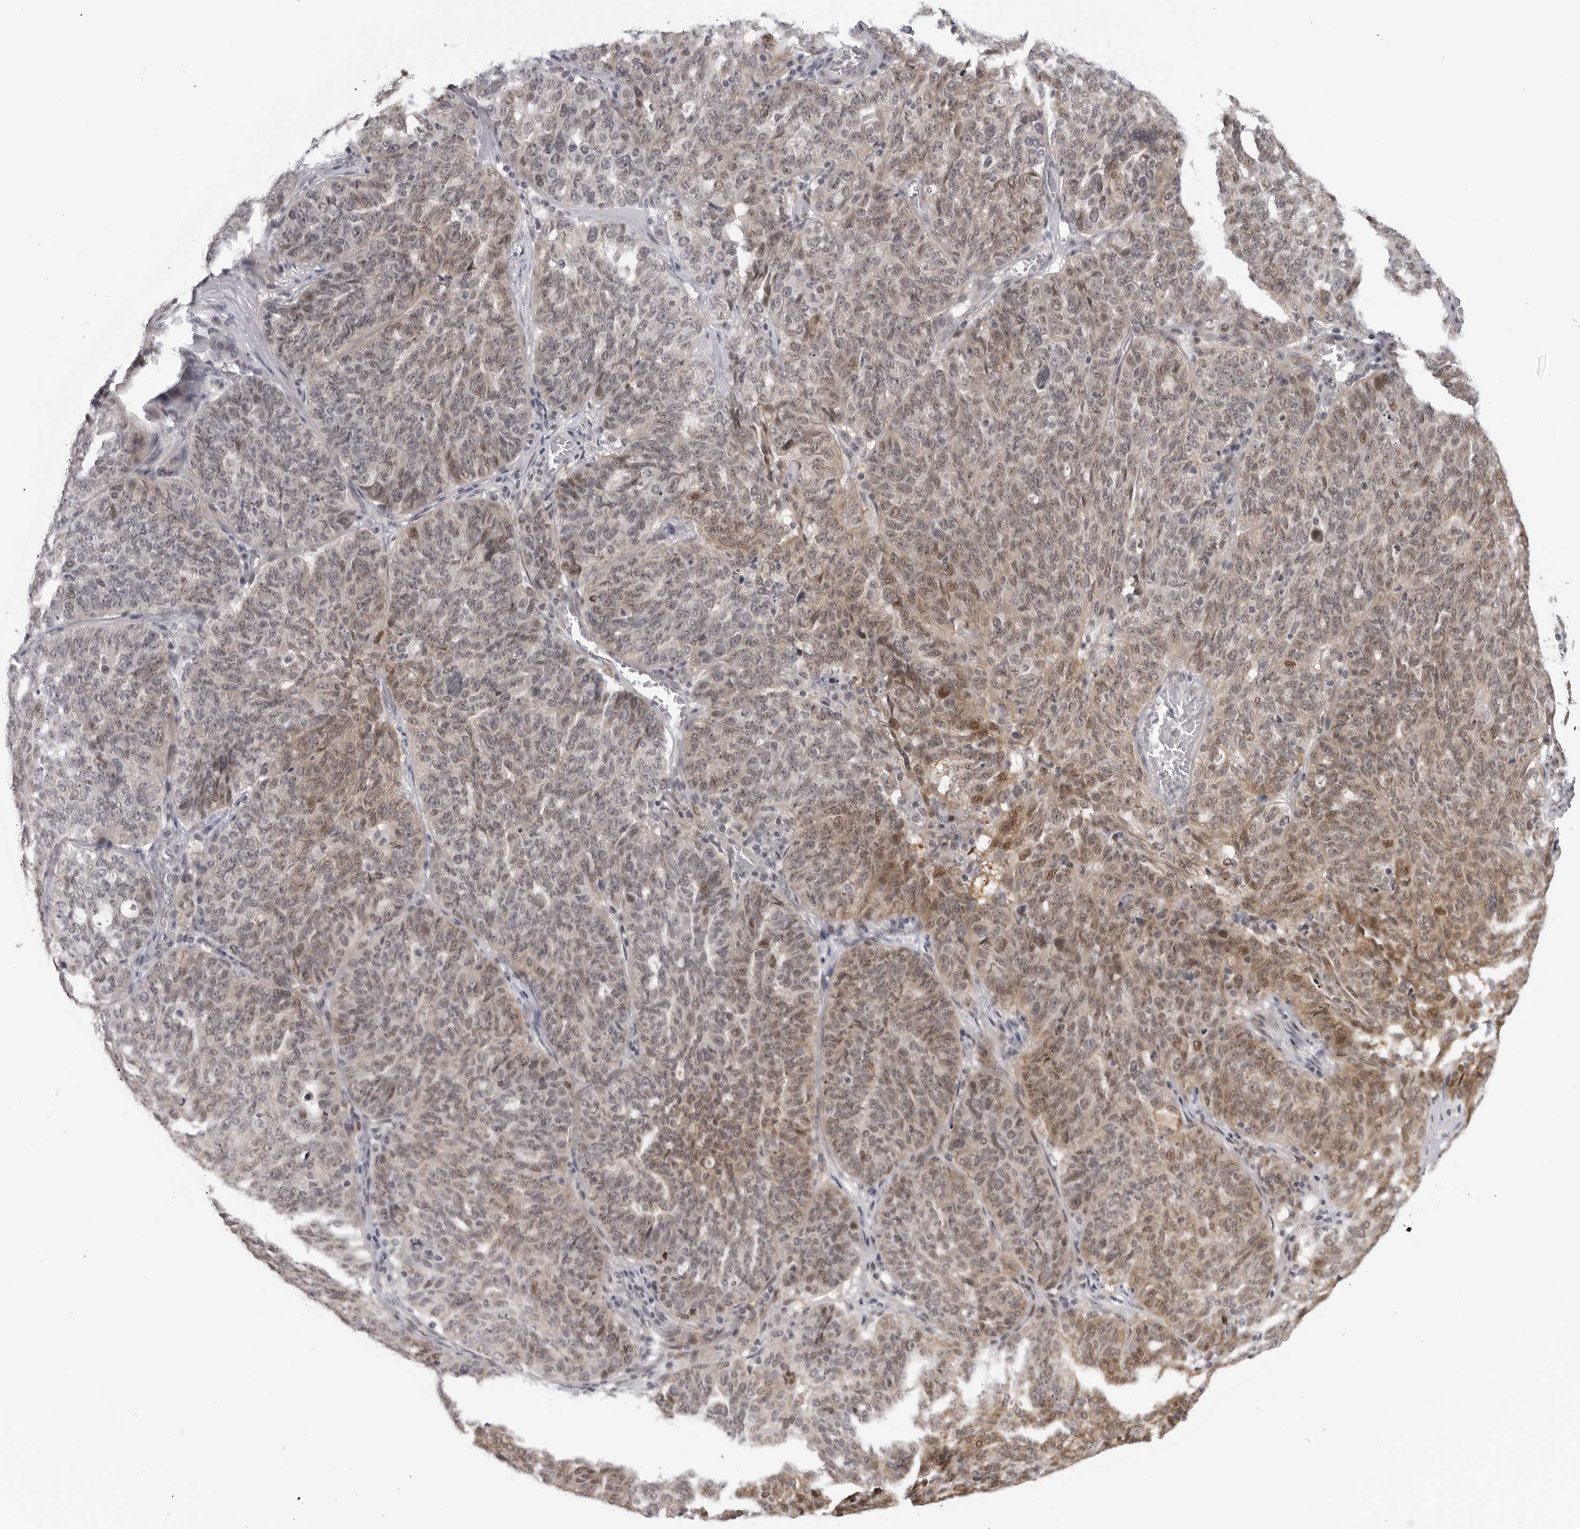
{"staining": {"intensity": "moderate", "quantity": "25%-75%", "location": "cytoplasmic/membranous,nuclear"}, "tissue": "ovarian cancer", "cell_type": "Tumor cells", "image_type": "cancer", "snomed": [{"axis": "morphology", "description": "Cystadenocarcinoma, serous, NOS"}, {"axis": "topography", "description": "Ovary"}], "caption": "High-power microscopy captured an immunohistochemistry histopathology image of serous cystadenocarcinoma (ovarian), revealing moderate cytoplasmic/membranous and nuclear positivity in approximately 25%-75% of tumor cells.", "gene": "ALPK2", "patient": {"sex": "female", "age": 59}}